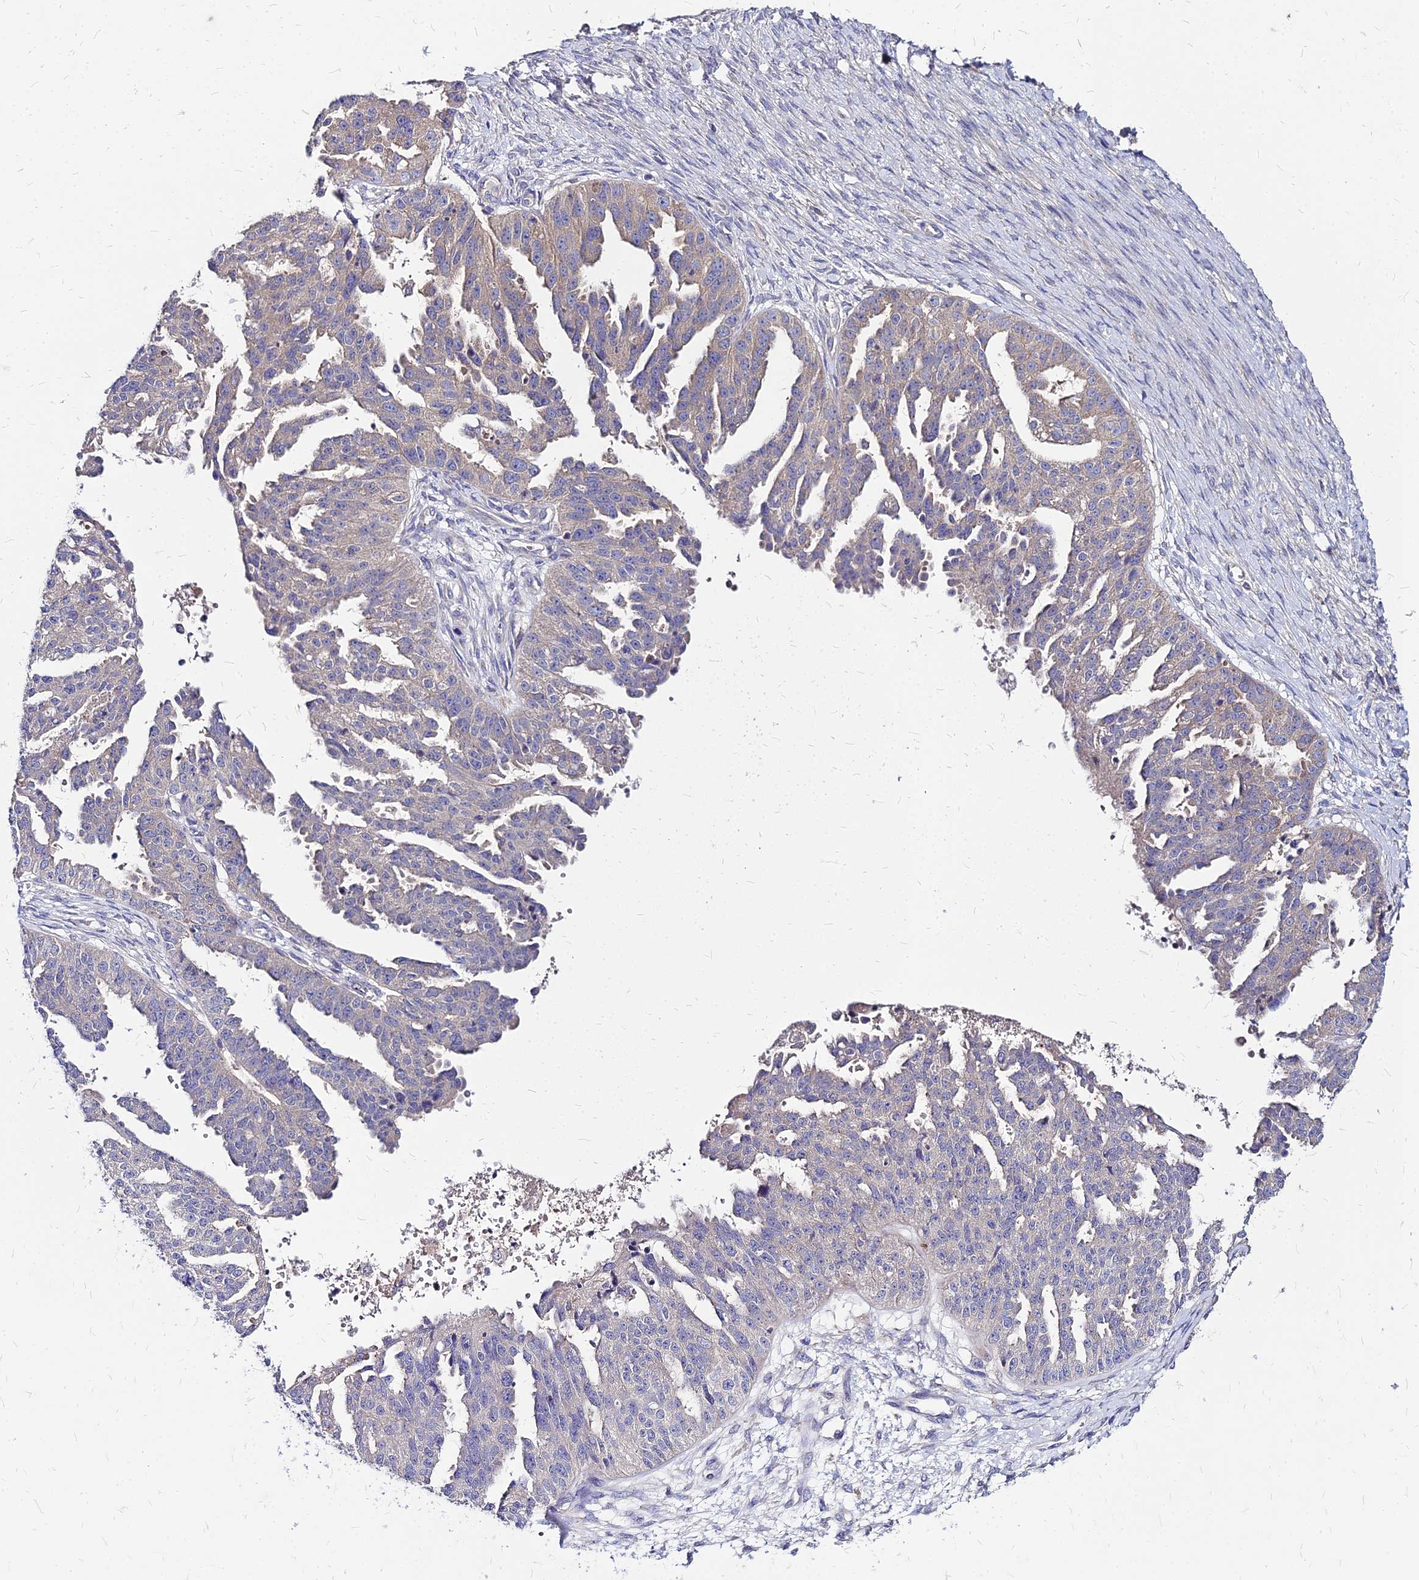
{"staining": {"intensity": "weak", "quantity": "<25%", "location": "cytoplasmic/membranous"}, "tissue": "ovarian cancer", "cell_type": "Tumor cells", "image_type": "cancer", "snomed": [{"axis": "morphology", "description": "Cystadenocarcinoma, serous, NOS"}, {"axis": "topography", "description": "Ovary"}], "caption": "A micrograph of human ovarian cancer is negative for staining in tumor cells.", "gene": "COMMD10", "patient": {"sex": "female", "age": 58}}